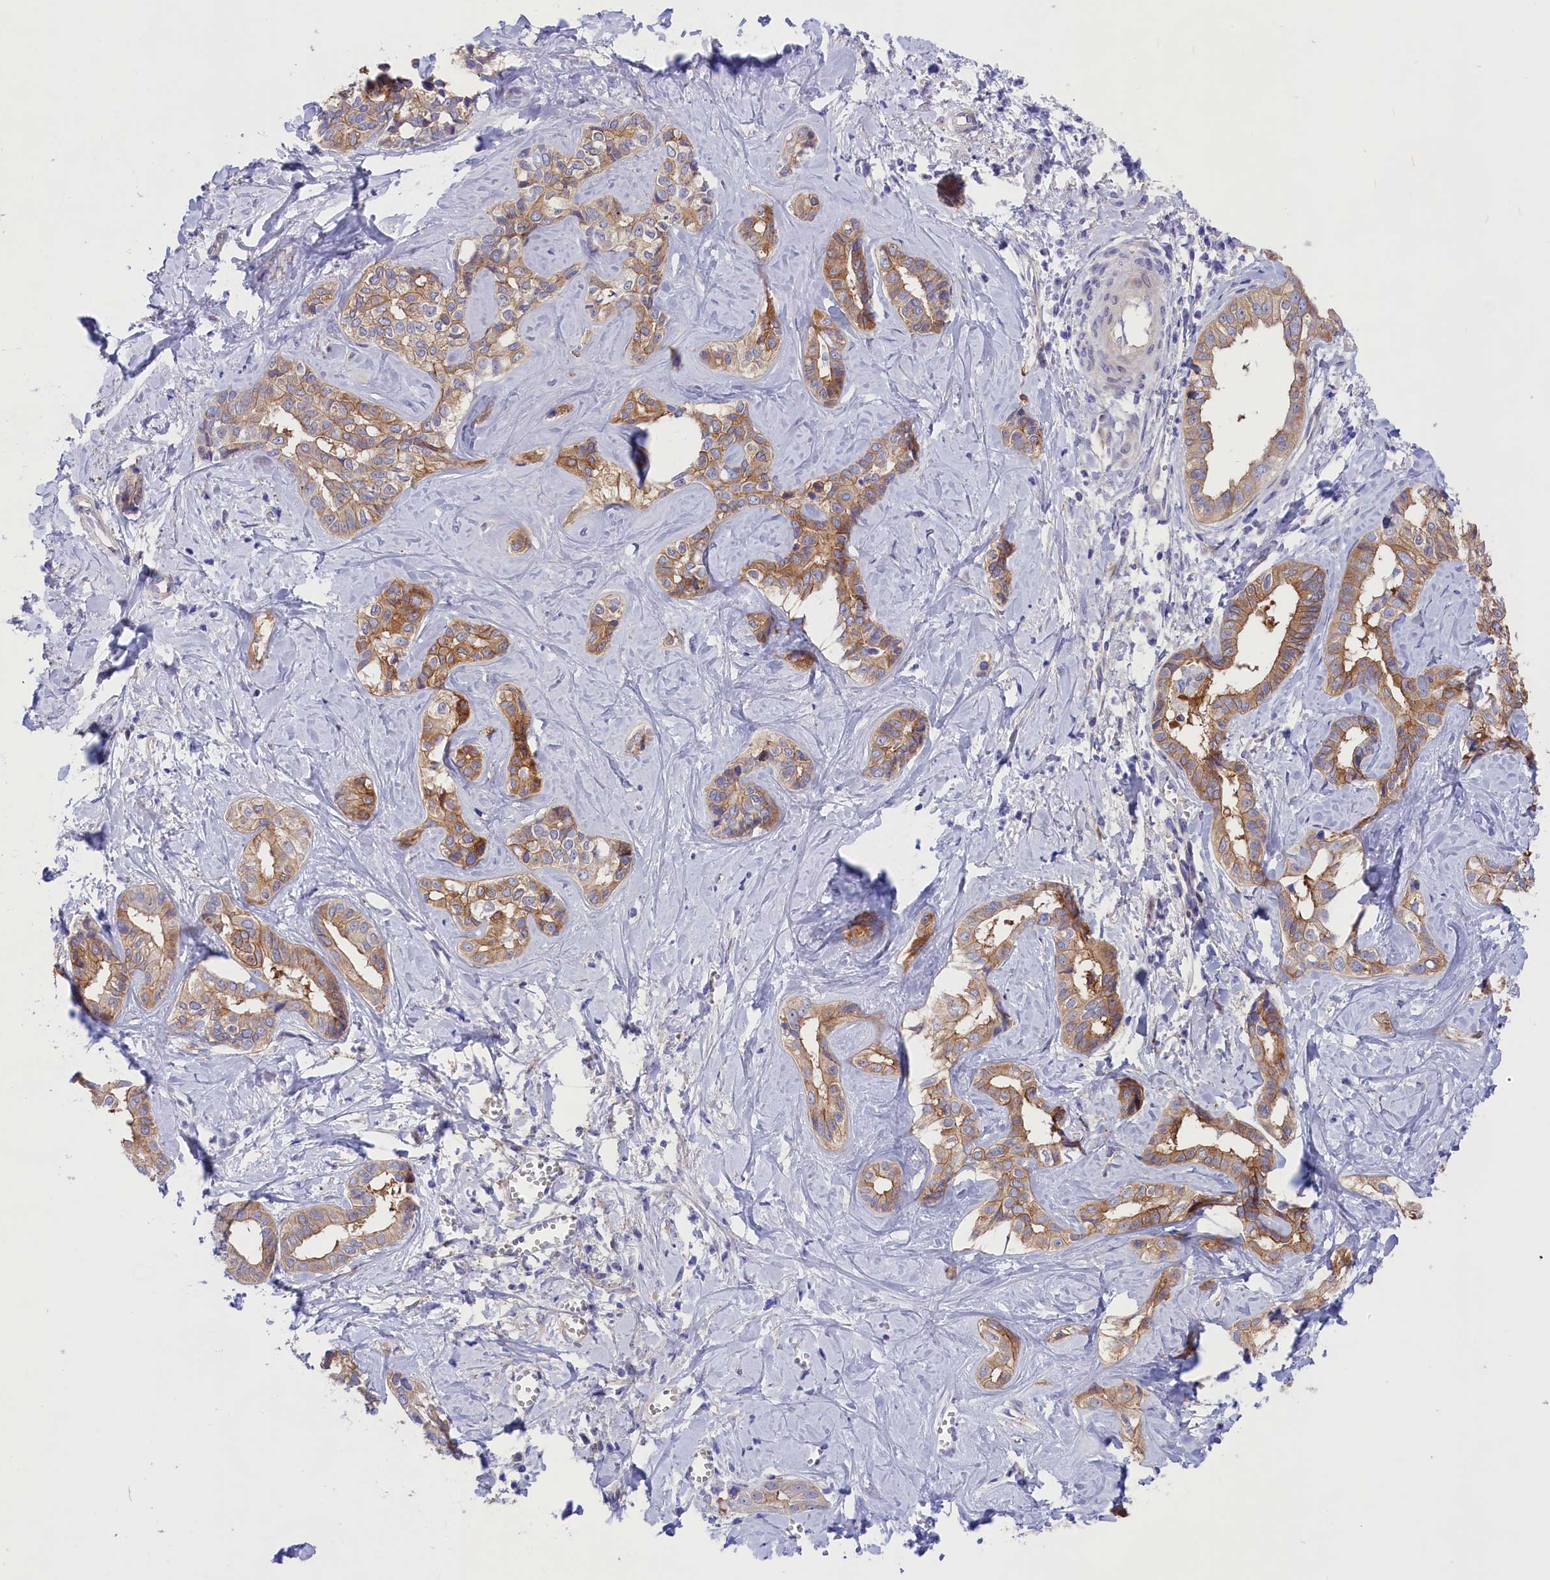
{"staining": {"intensity": "moderate", "quantity": ">75%", "location": "cytoplasmic/membranous"}, "tissue": "liver cancer", "cell_type": "Tumor cells", "image_type": "cancer", "snomed": [{"axis": "morphology", "description": "Cholangiocarcinoma"}, {"axis": "topography", "description": "Liver"}], "caption": "IHC photomicrograph of neoplastic tissue: liver cancer (cholangiocarcinoma) stained using immunohistochemistry (IHC) demonstrates medium levels of moderate protein expression localized specifically in the cytoplasmic/membranous of tumor cells, appearing as a cytoplasmic/membranous brown color.", "gene": "PPP1R13L", "patient": {"sex": "female", "age": 77}}